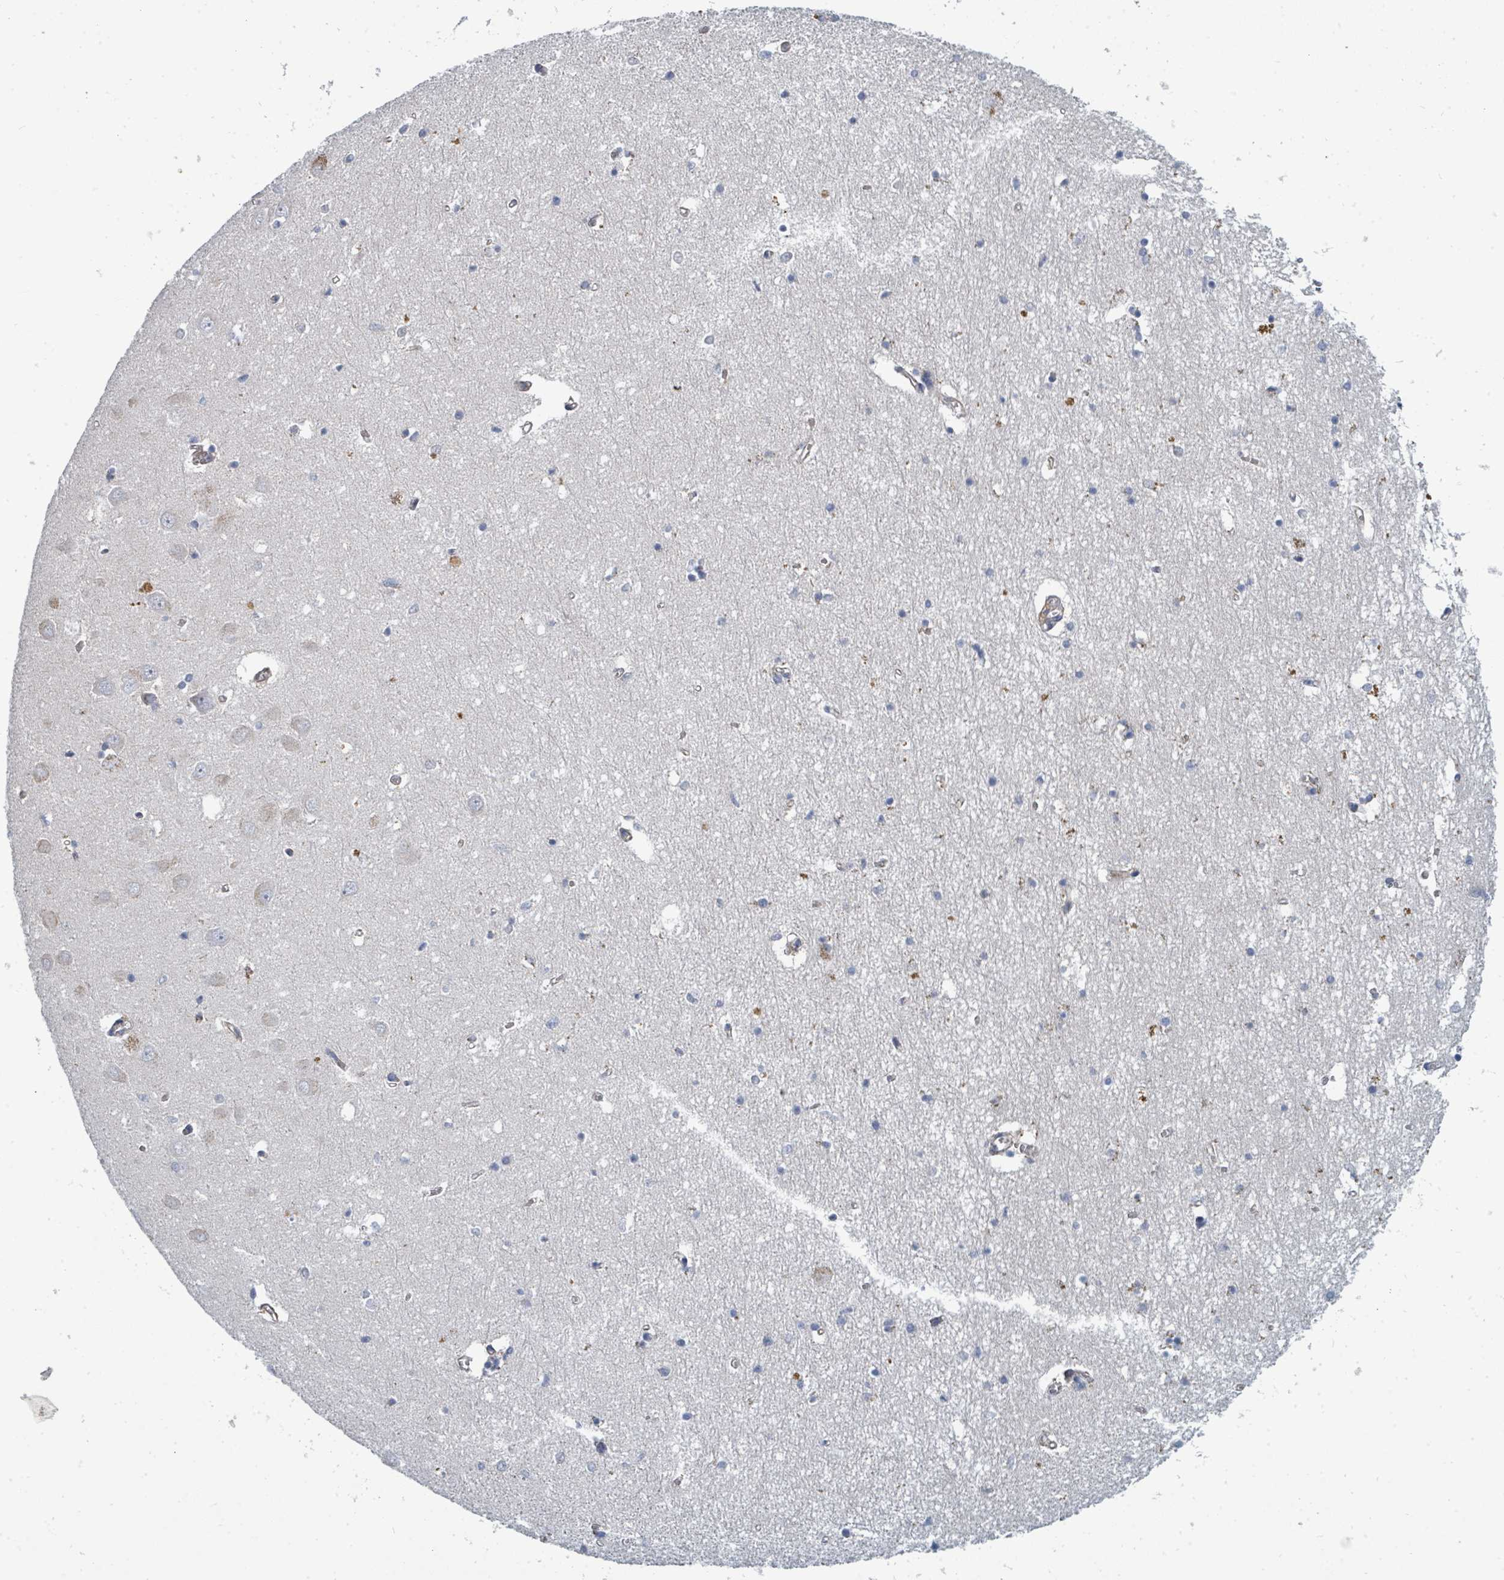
{"staining": {"intensity": "negative", "quantity": "none", "location": "none"}, "tissue": "hippocampus", "cell_type": "Glial cells", "image_type": "normal", "snomed": [{"axis": "morphology", "description": "Normal tissue, NOS"}, {"axis": "topography", "description": "Hippocampus"}], "caption": "The photomicrograph exhibits no significant positivity in glial cells of hippocampus.", "gene": "IFIT1", "patient": {"sex": "male", "age": 70}}